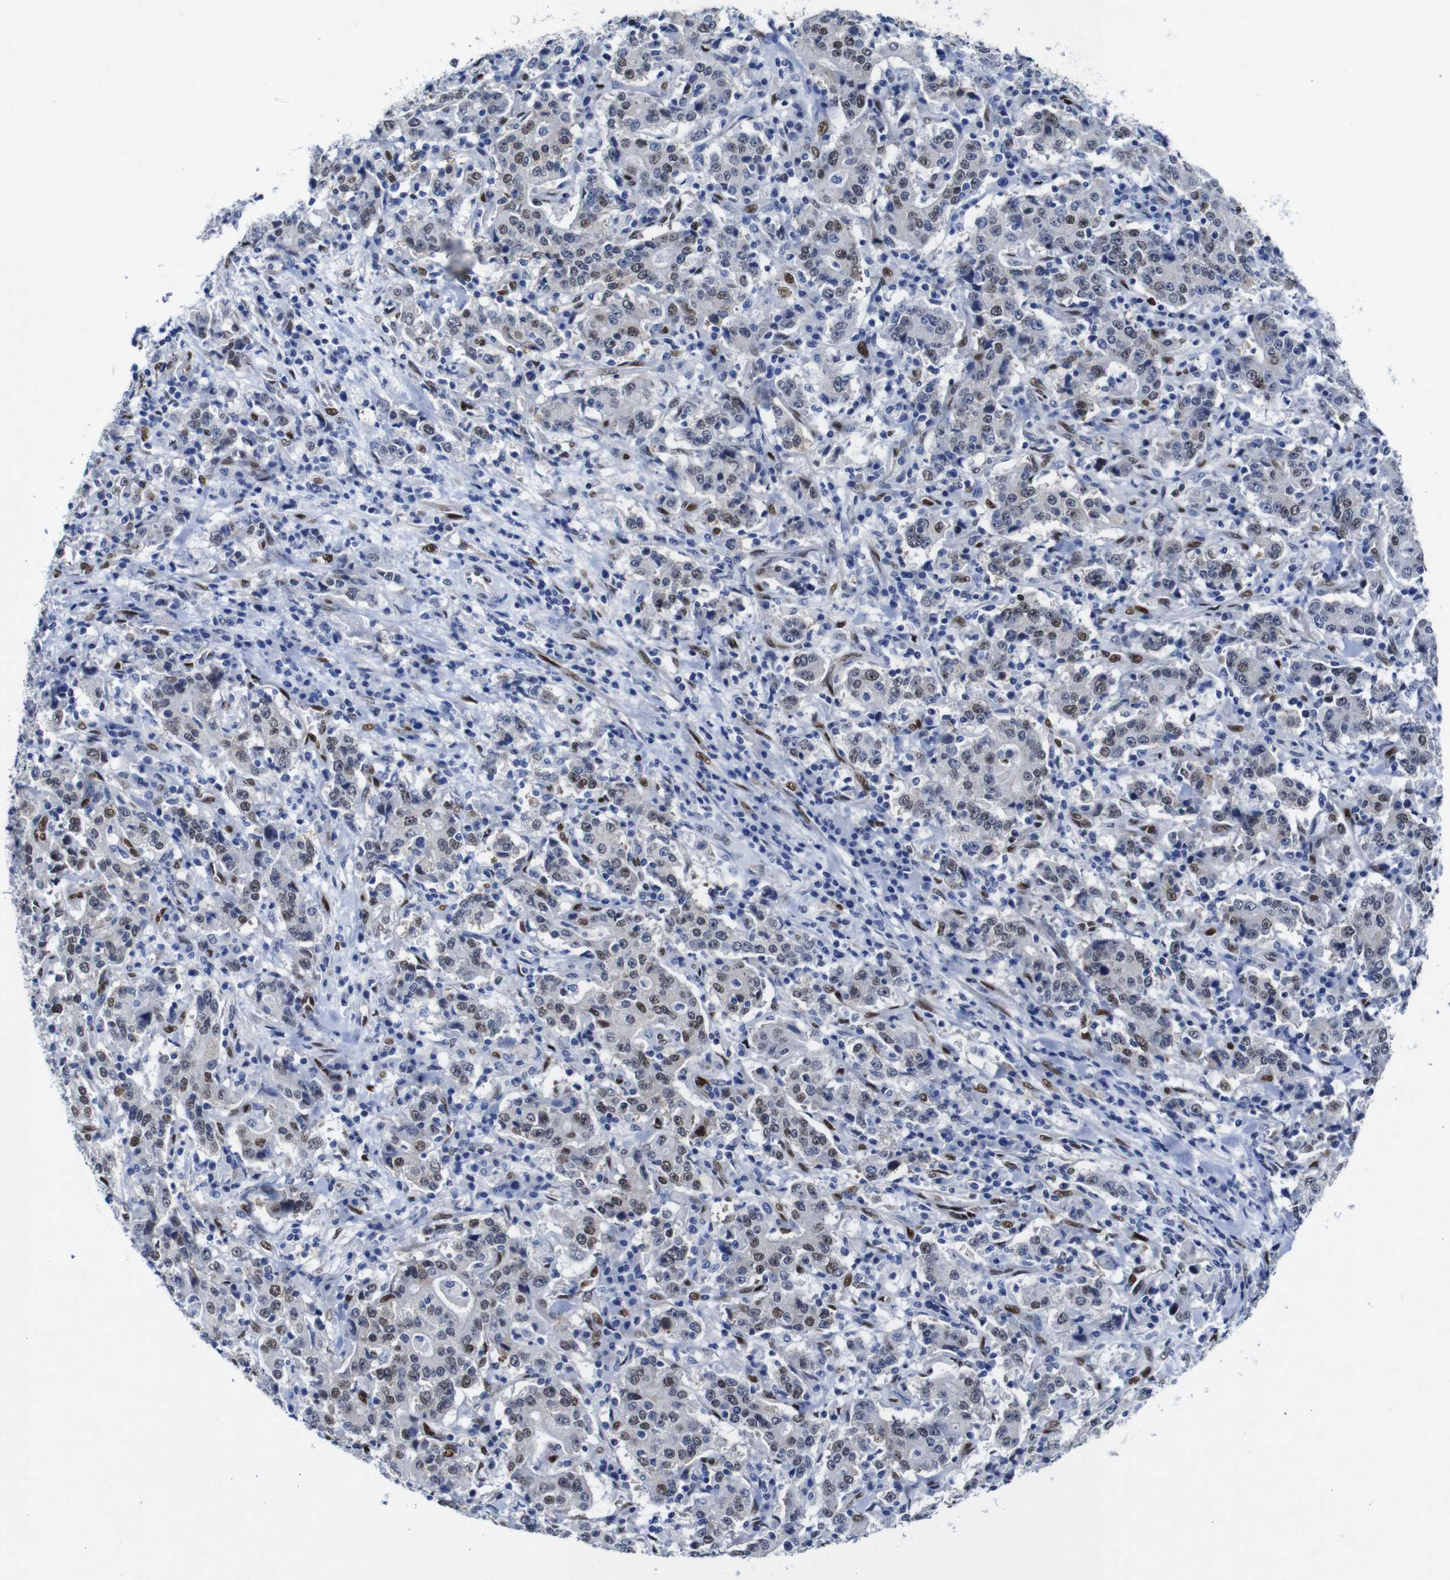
{"staining": {"intensity": "weak", "quantity": "25%-75%", "location": "nuclear"}, "tissue": "stomach cancer", "cell_type": "Tumor cells", "image_type": "cancer", "snomed": [{"axis": "morphology", "description": "Normal tissue, NOS"}, {"axis": "morphology", "description": "Adenocarcinoma, NOS"}, {"axis": "topography", "description": "Stomach, upper"}, {"axis": "topography", "description": "Stomach"}], "caption": "Stomach cancer (adenocarcinoma) stained with a protein marker reveals weak staining in tumor cells.", "gene": "FOSL2", "patient": {"sex": "male", "age": 59}}